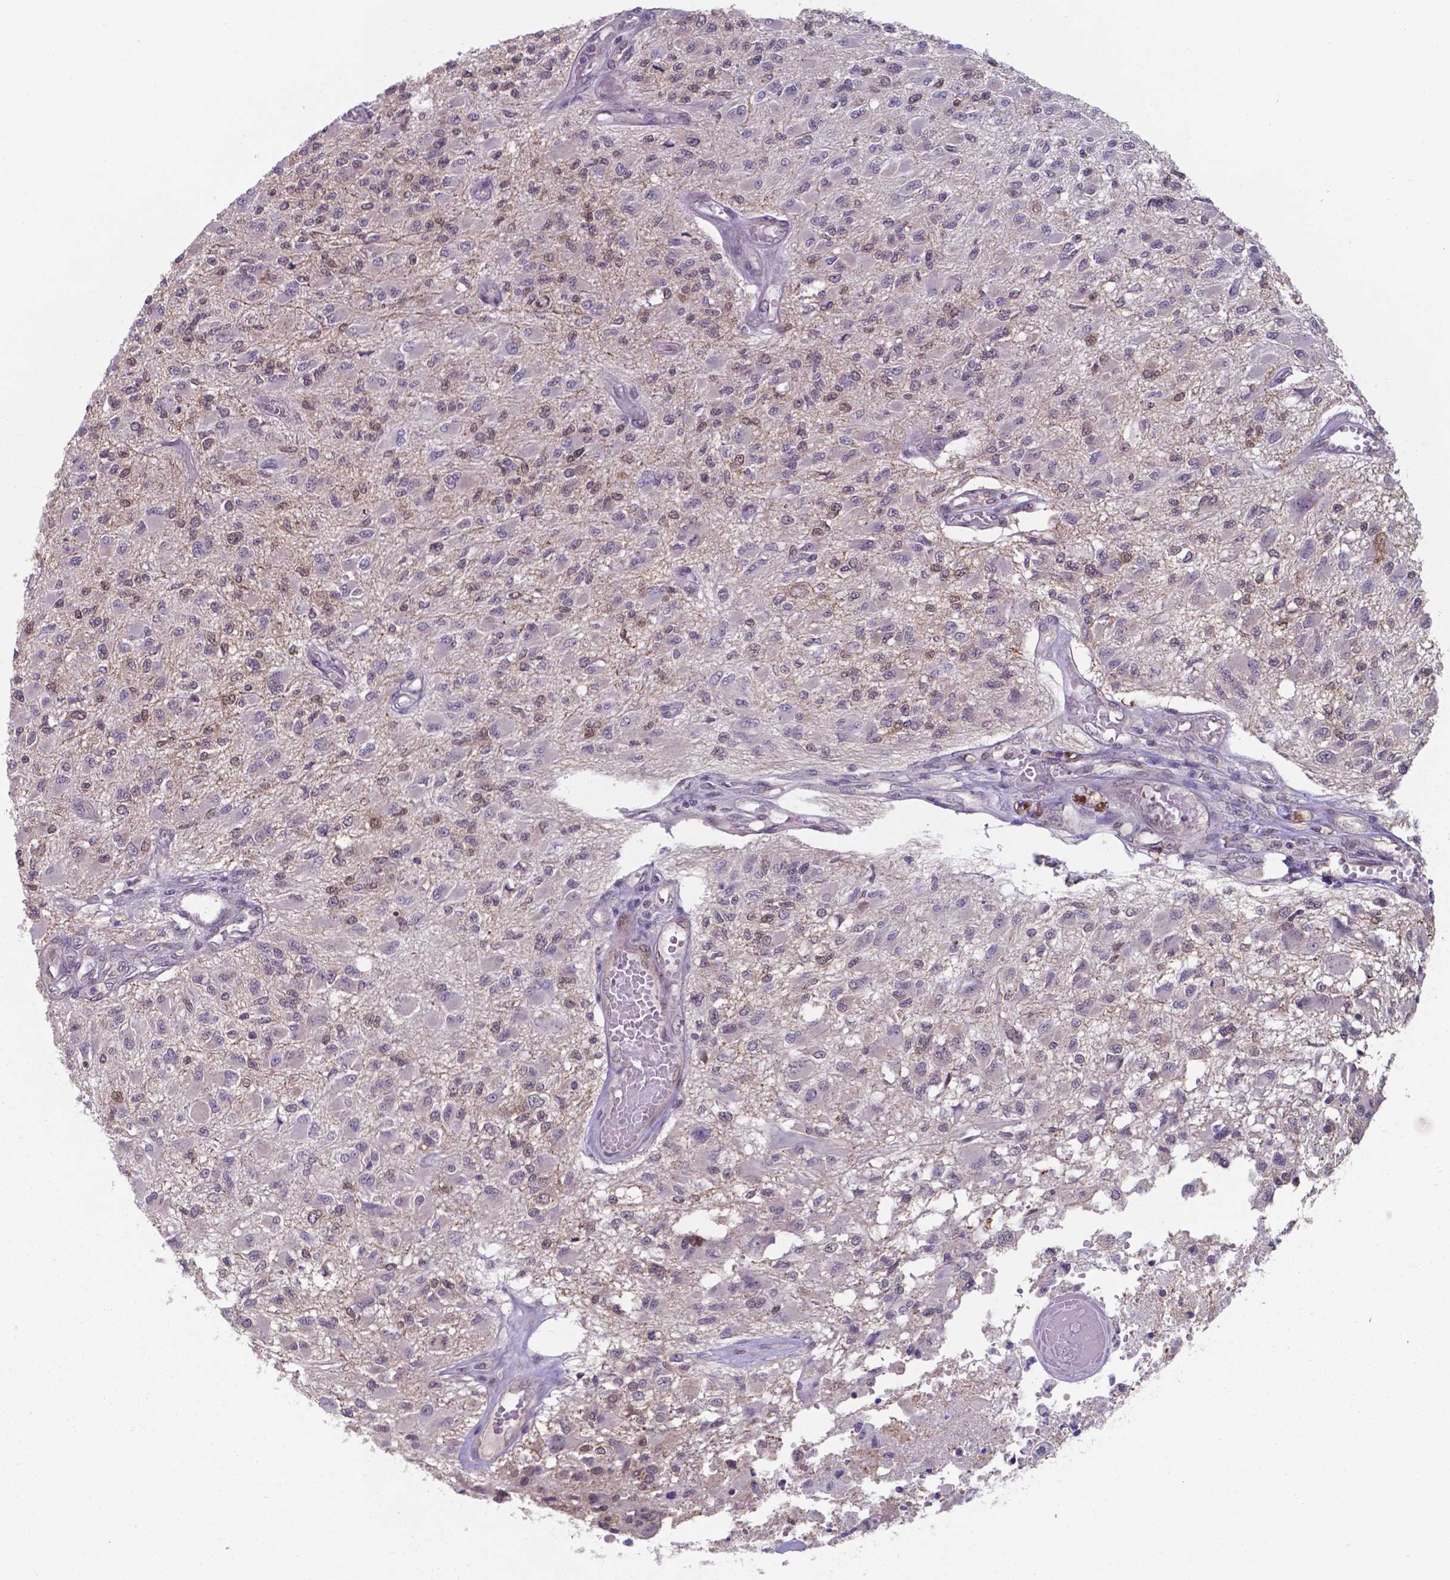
{"staining": {"intensity": "weak", "quantity": "<25%", "location": "nuclear"}, "tissue": "glioma", "cell_type": "Tumor cells", "image_type": "cancer", "snomed": [{"axis": "morphology", "description": "Glioma, malignant, High grade"}, {"axis": "topography", "description": "Brain"}], "caption": "Immunohistochemical staining of glioma demonstrates no significant positivity in tumor cells.", "gene": "UBE2E2", "patient": {"sex": "female", "age": 63}}